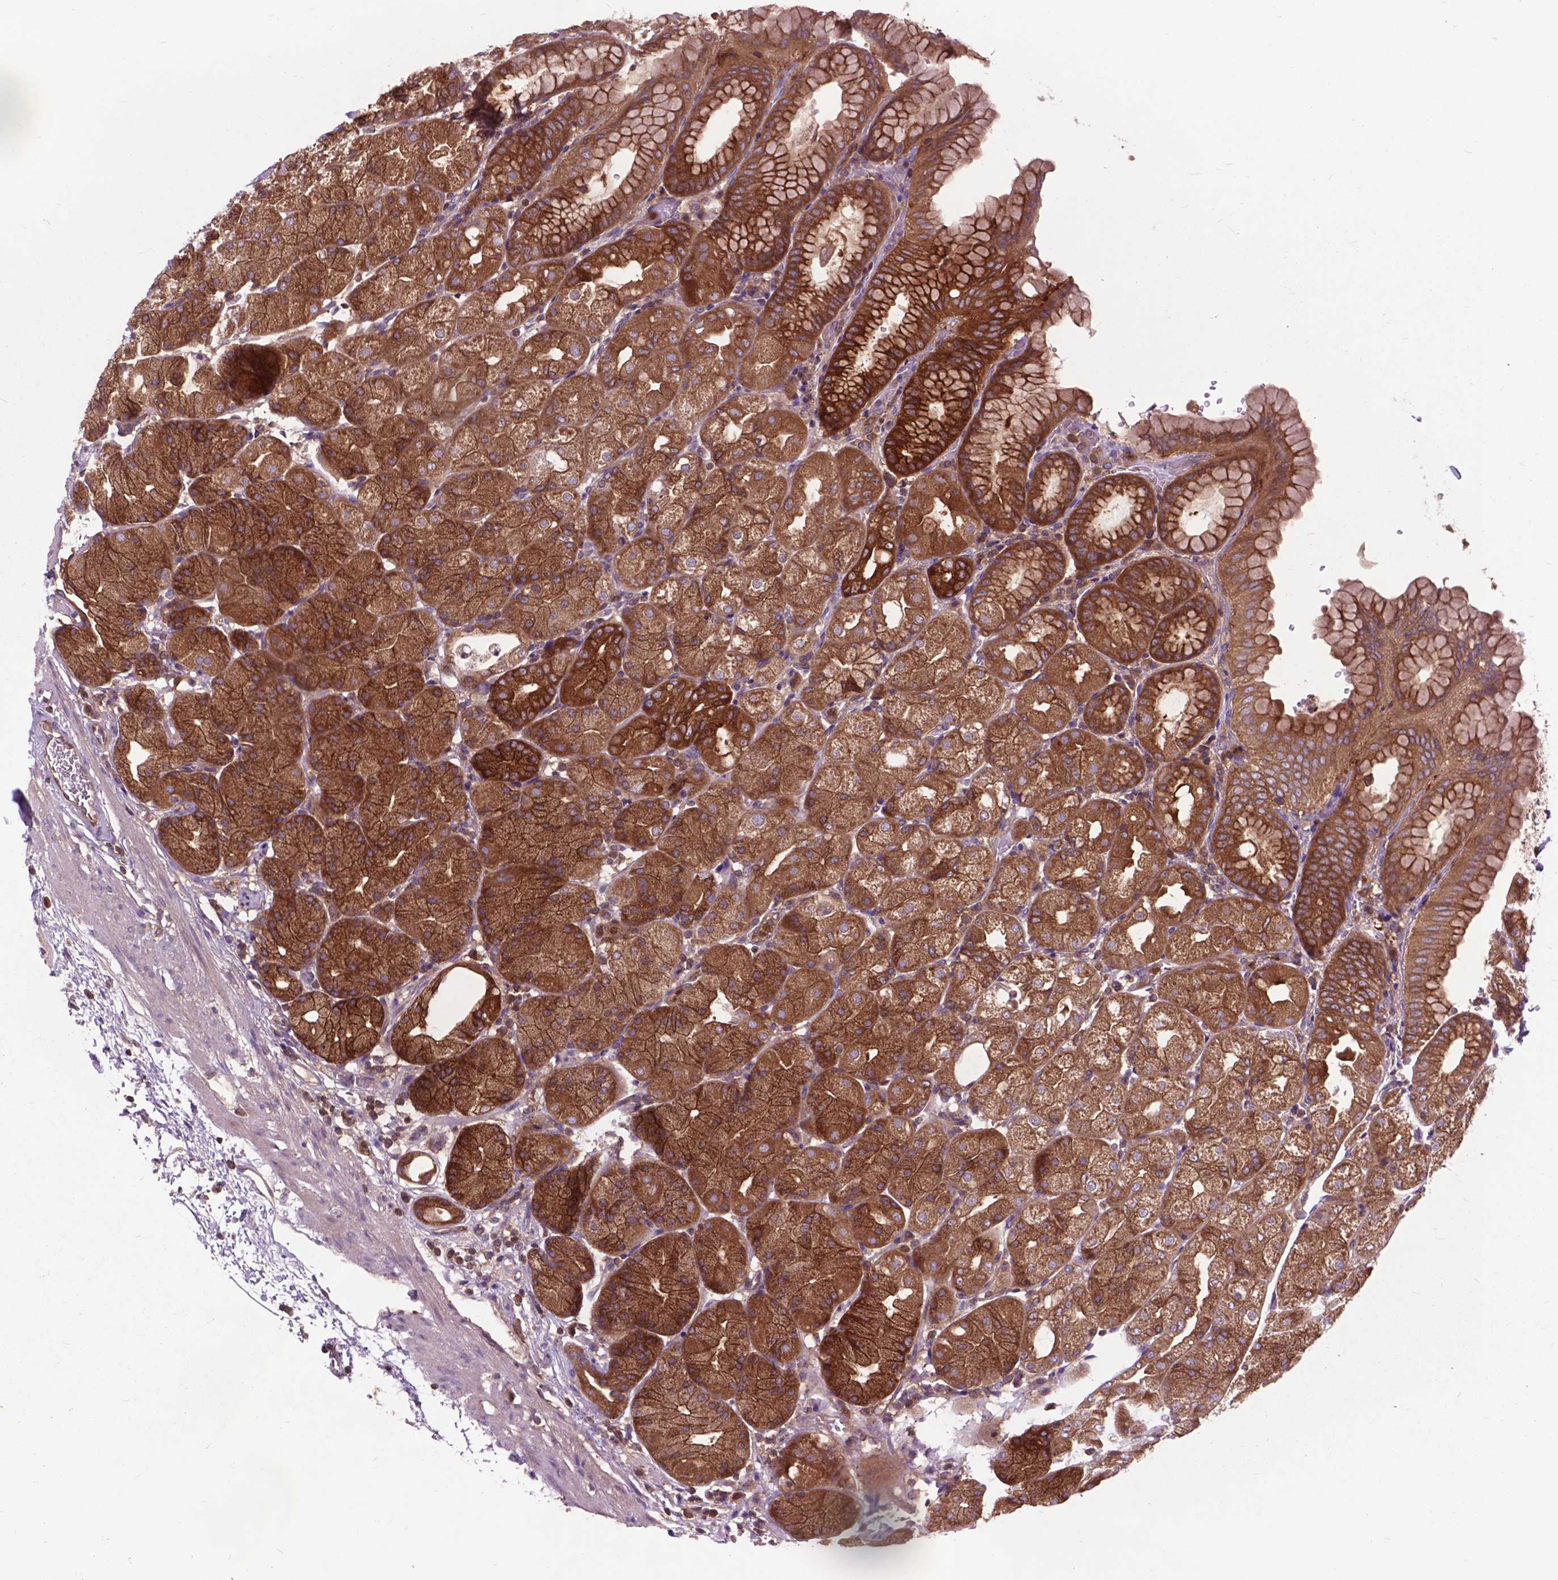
{"staining": {"intensity": "moderate", "quantity": ">75%", "location": "cytoplasmic/membranous"}, "tissue": "stomach", "cell_type": "Glandular cells", "image_type": "normal", "snomed": [{"axis": "morphology", "description": "Normal tissue, NOS"}, {"axis": "topography", "description": "Stomach, upper"}, {"axis": "topography", "description": "Stomach"}, {"axis": "topography", "description": "Stomach, lower"}], "caption": "Immunohistochemistry of normal stomach reveals medium levels of moderate cytoplasmic/membranous staining in approximately >75% of glandular cells. The protein of interest is shown in brown color, while the nuclei are stained blue.", "gene": "ARAF", "patient": {"sex": "male", "age": 62}}